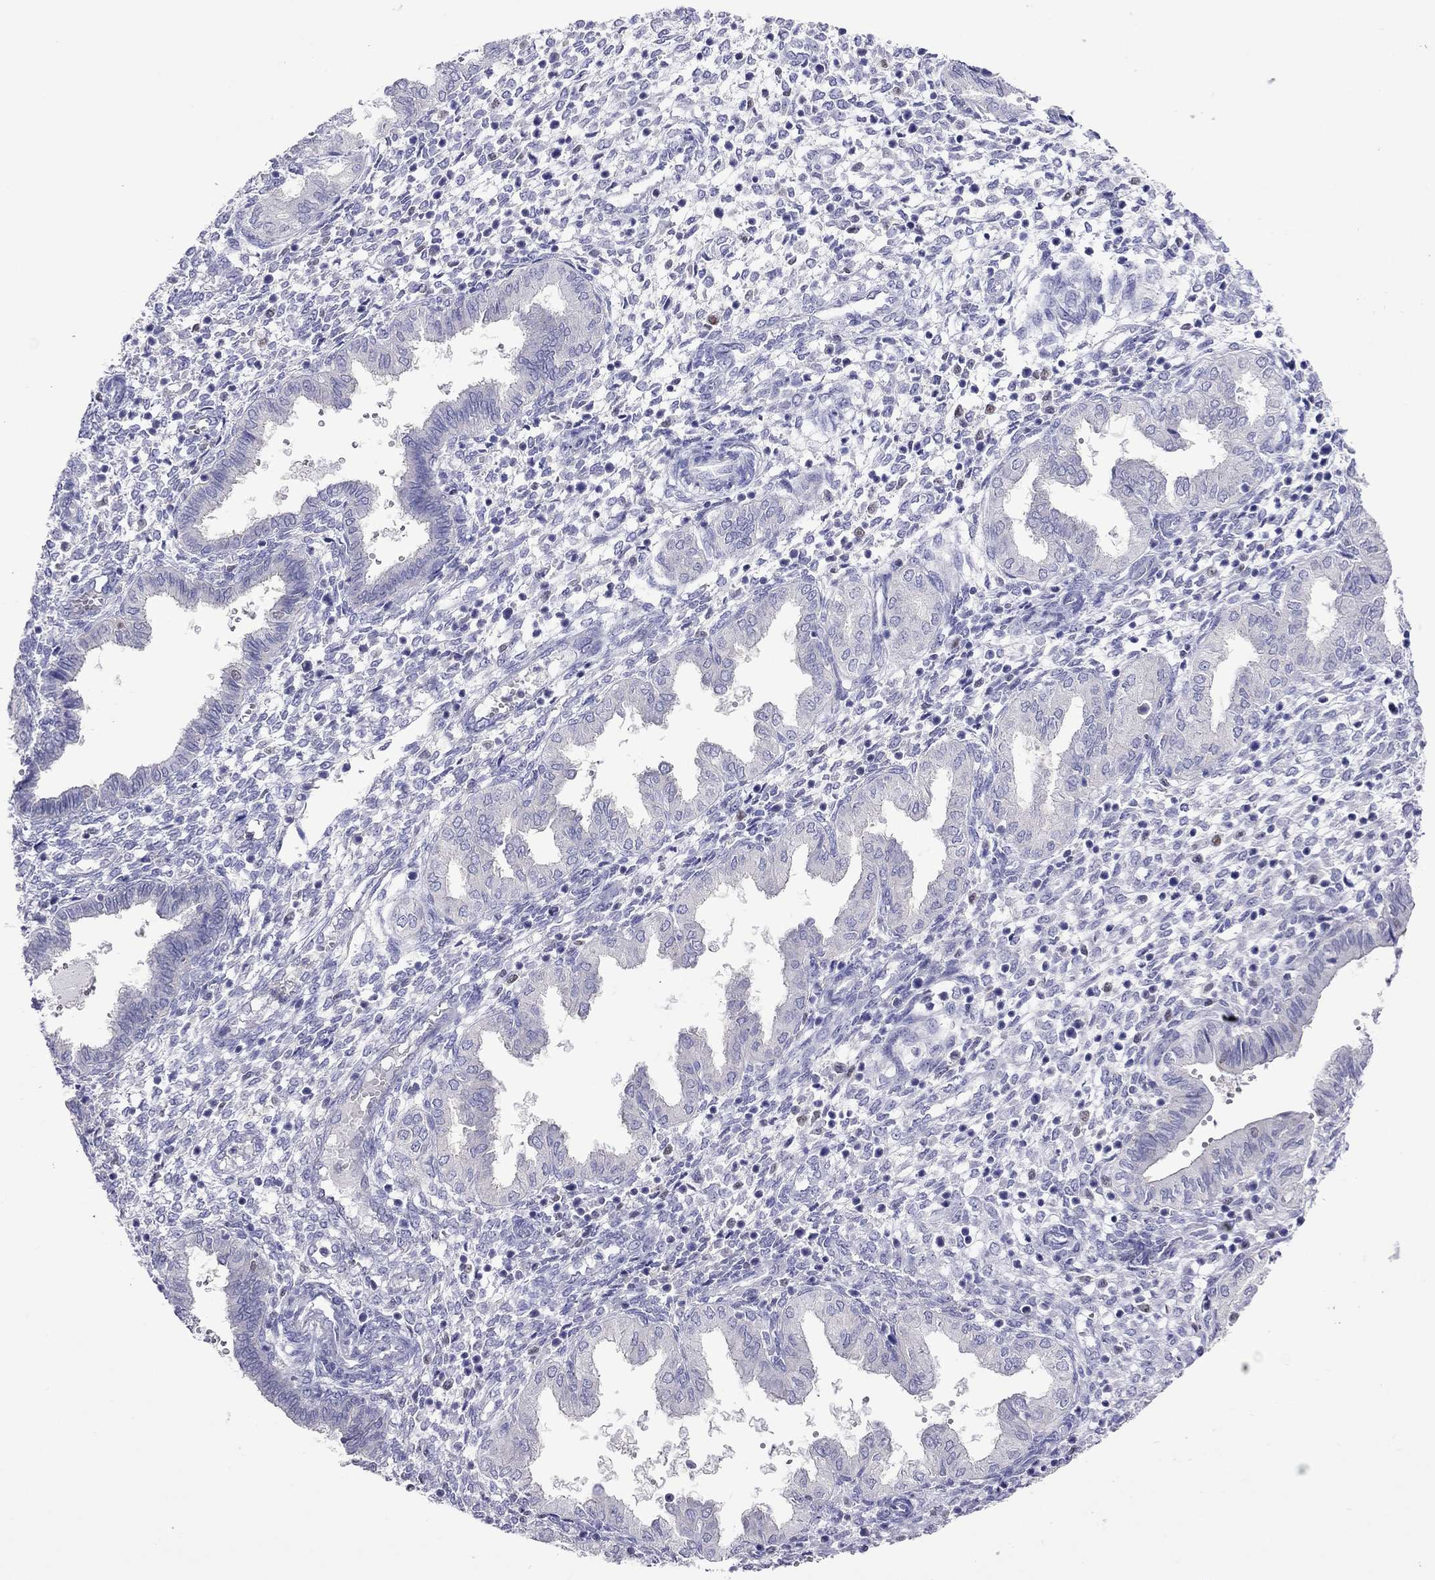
{"staining": {"intensity": "negative", "quantity": "none", "location": "none"}, "tissue": "endometrium", "cell_type": "Cells in endometrial stroma", "image_type": "normal", "snomed": [{"axis": "morphology", "description": "Normal tissue, NOS"}, {"axis": "topography", "description": "Endometrium"}], "caption": "Cells in endometrial stroma are negative for protein expression in normal human endometrium. The staining was performed using DAB (3,3'-diaminobenzidine) to visualize the protein expression in brown, while the nuclei were stained in blue with hematoxylin (Magnification: 20x).", "gene": "MPZ", "patient": {"sex": "female", "age": 43}}